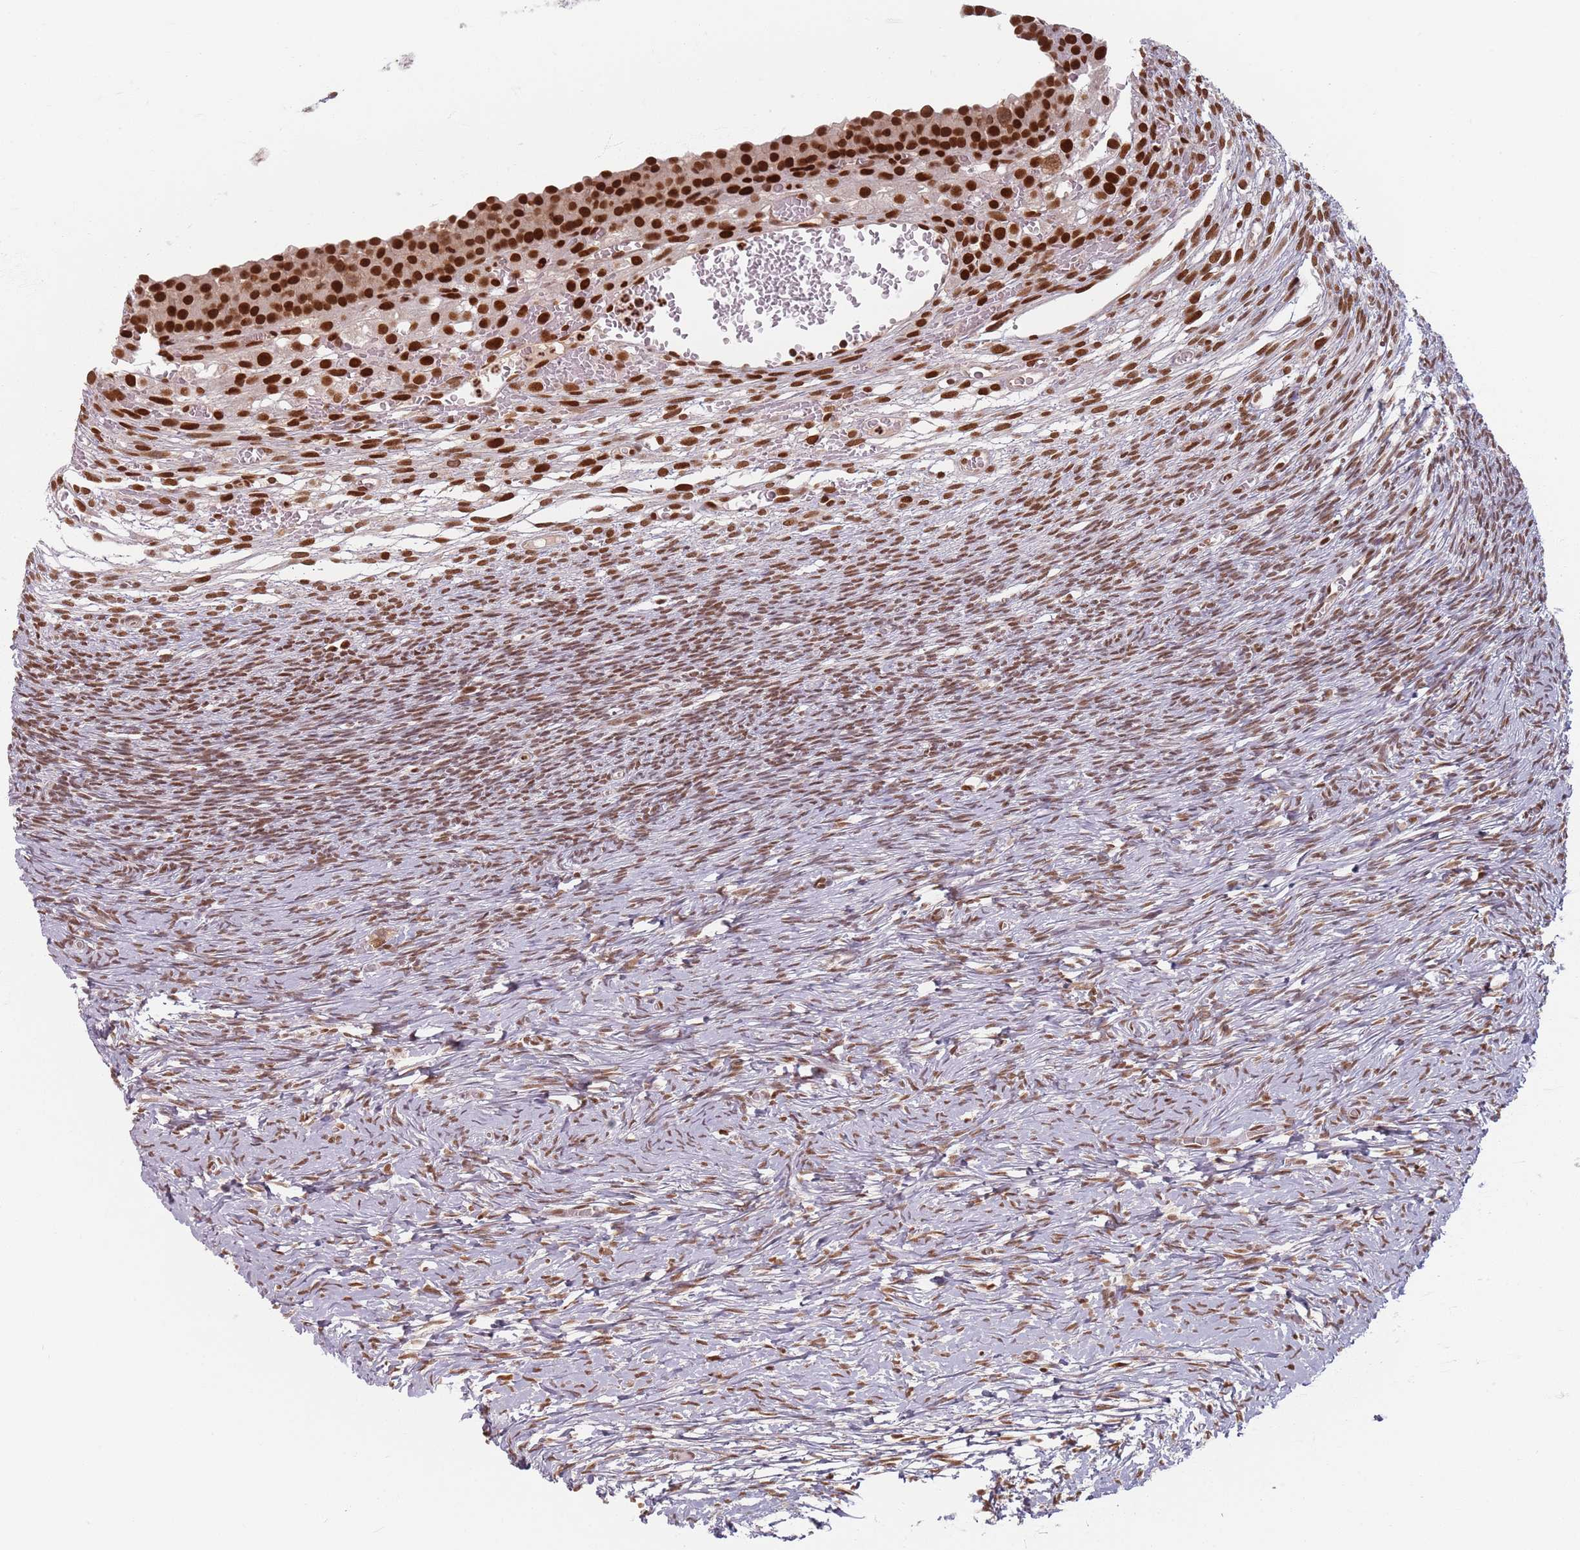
{"staining": {"intensity": "strong", "quantity": ">75%", "location": "nuclear"}, "tissue": "ovary", "cell_type": "Follicle cells", "image_type": "normal", "snomed": [{"axis": "morphology", "description": "Normal tissue, NOS"}, {"axis": "topography", "description": "Ovary"}], "caption": "Immunohistochemical staining of benign ovary shows high levels of strong nuclear expression in approximately >75% of follicle cells. (DAB (3,3'-diaminobenzidine) = brown stain, brightfield microscopy at high magnification).", "gene": "NUP50", "patient": {"sex": "female", "age": 39}}